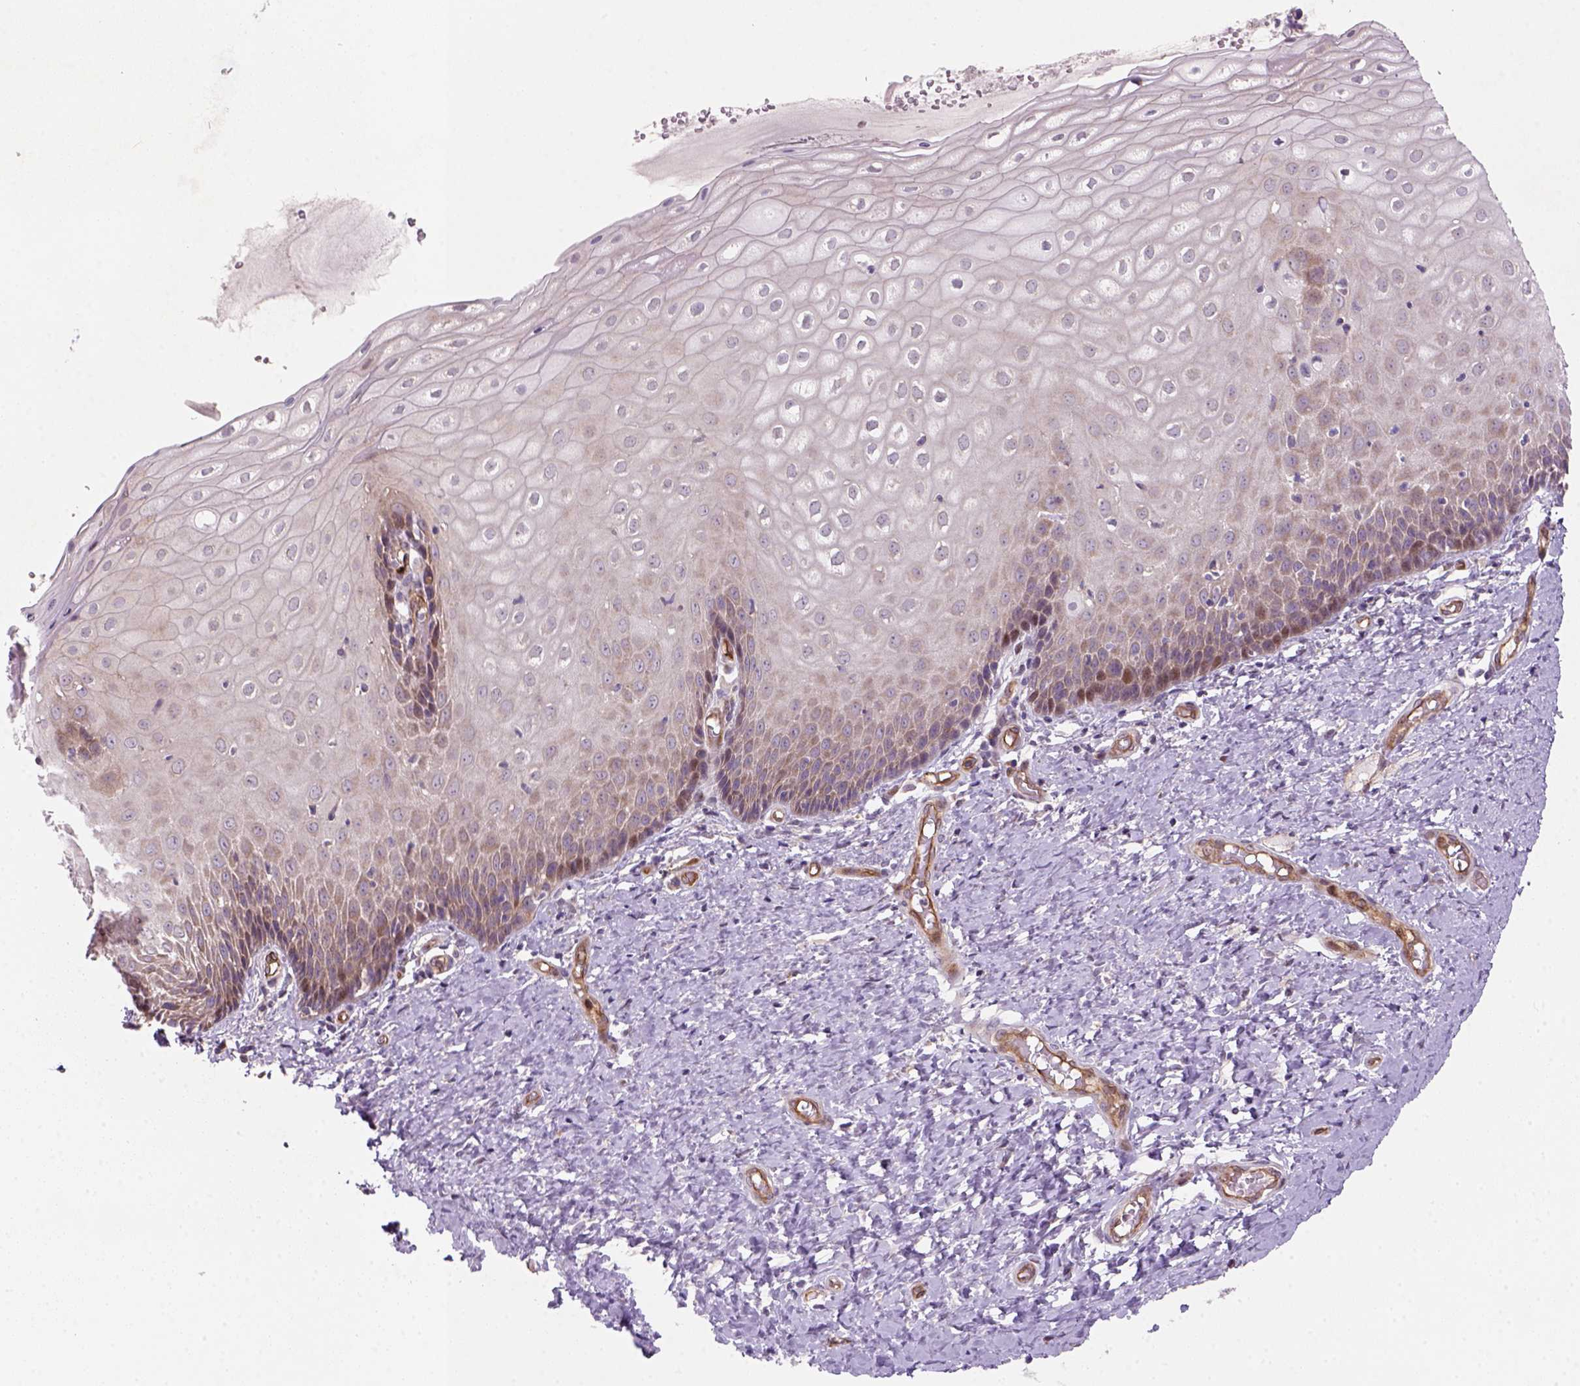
{"staining": {"intensity": "negative", "quantity": "none", "location": "none"}, "tissue": "cervix", "cell_type": "Glandular cells", "image_type": "normal", "snomed": [{"axis": "morphology", "description": "Normal tissue, NOS"}, {"axis": "topography", "description": "Cervix"}], "caption": "Image shows no significant protein staining in glandular cells of normal cervix.", "gene": "VSTM5", "patient": {"sex": "female", "age": 37}}